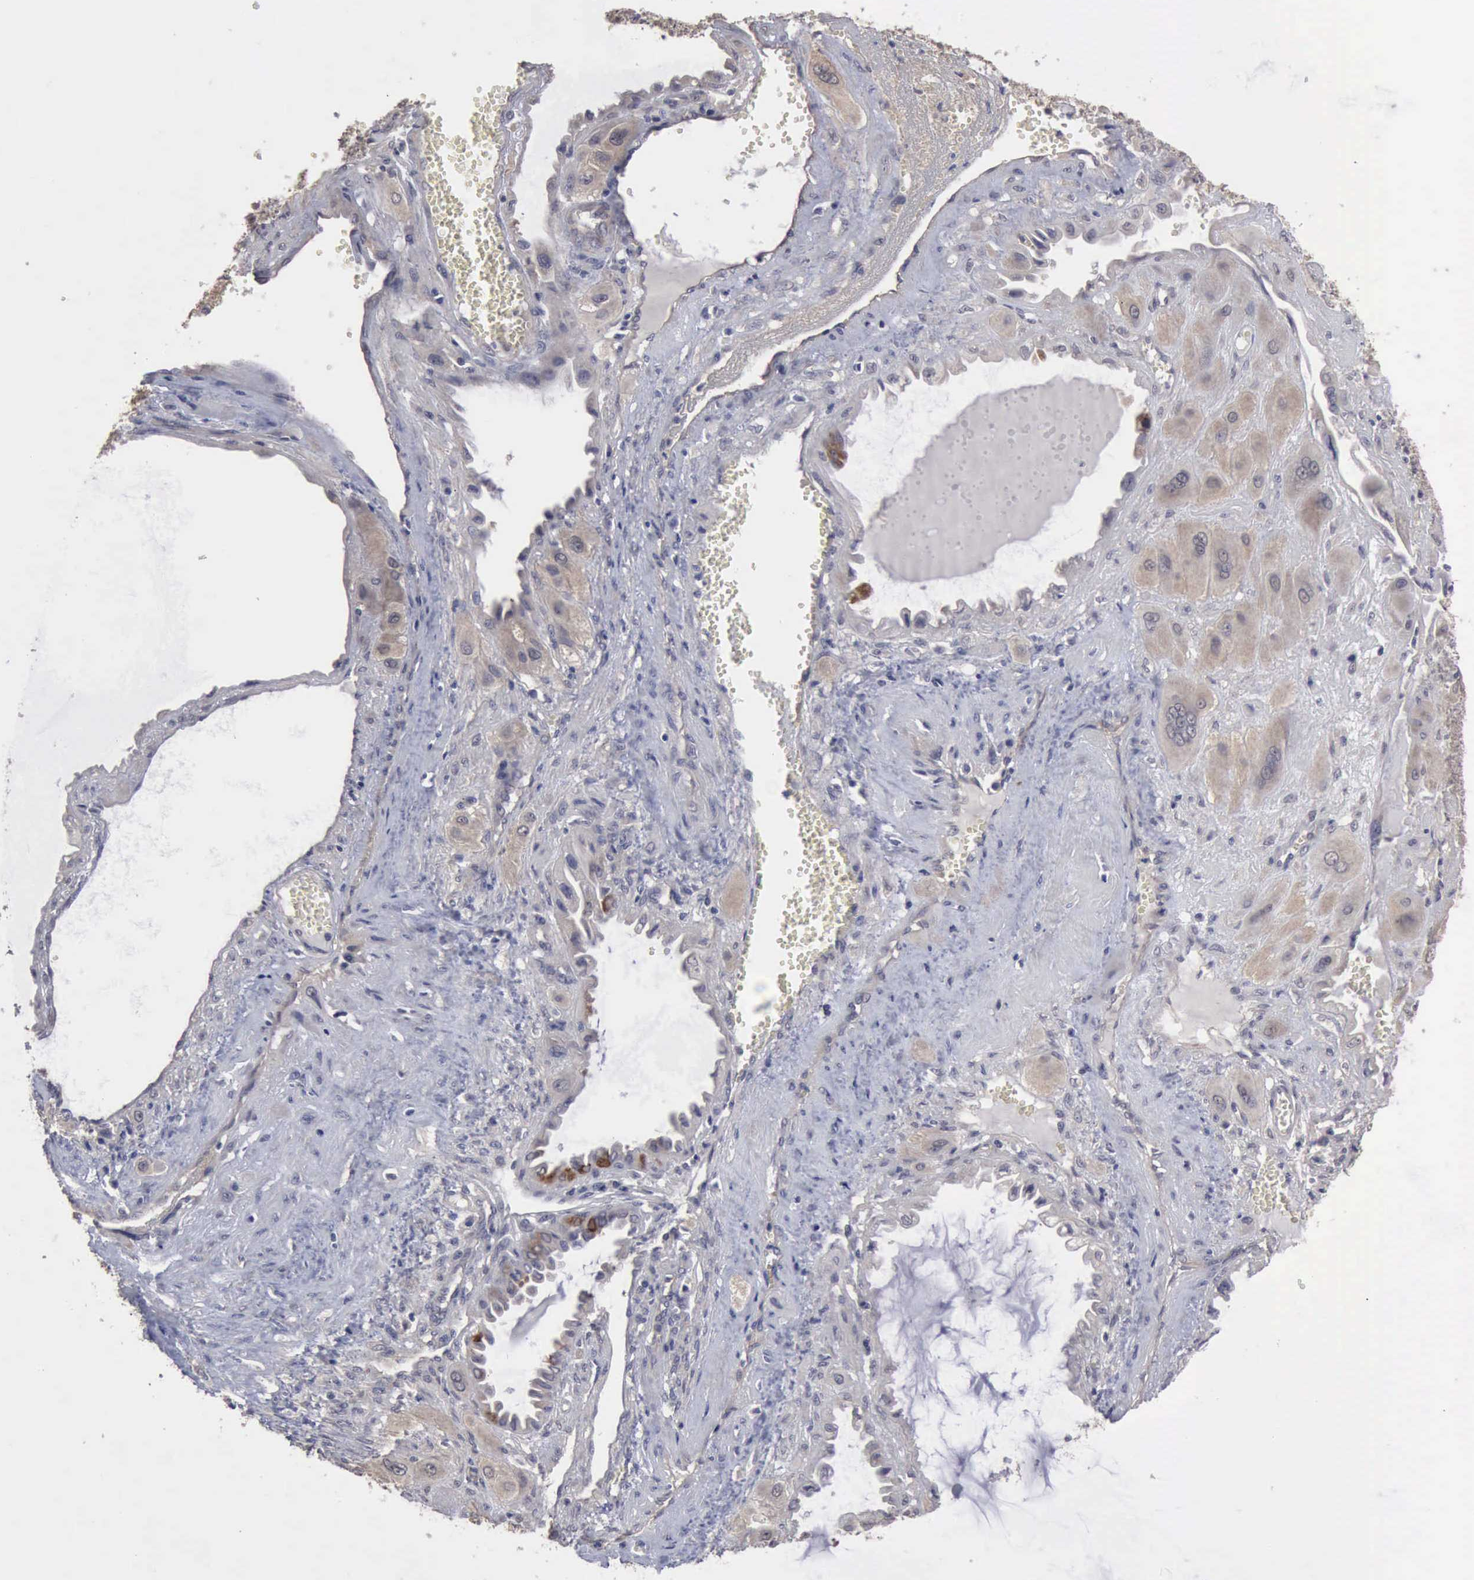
{"staining": {"intensity": "weak", "quantity": "<25%", "location": "cytoplasmic/membranous"}, "tissue": "cervical cancer", "cell_type": "Tumor cells", "image_type": "cancer", "snomed": [{"axis": "morphology", "description": "Squamous cell carcinoma, NOS"}, {"axis": "topography", "description": "Cervix"}], "caption": "IHC image of neoplastic tissue: human cervical squamous cell carcinoma stained with DAB demonstrates no significant protein positivity in tumor cells.", "gene": "CRKL", "patient": {"sex": "female", "age": 34}}